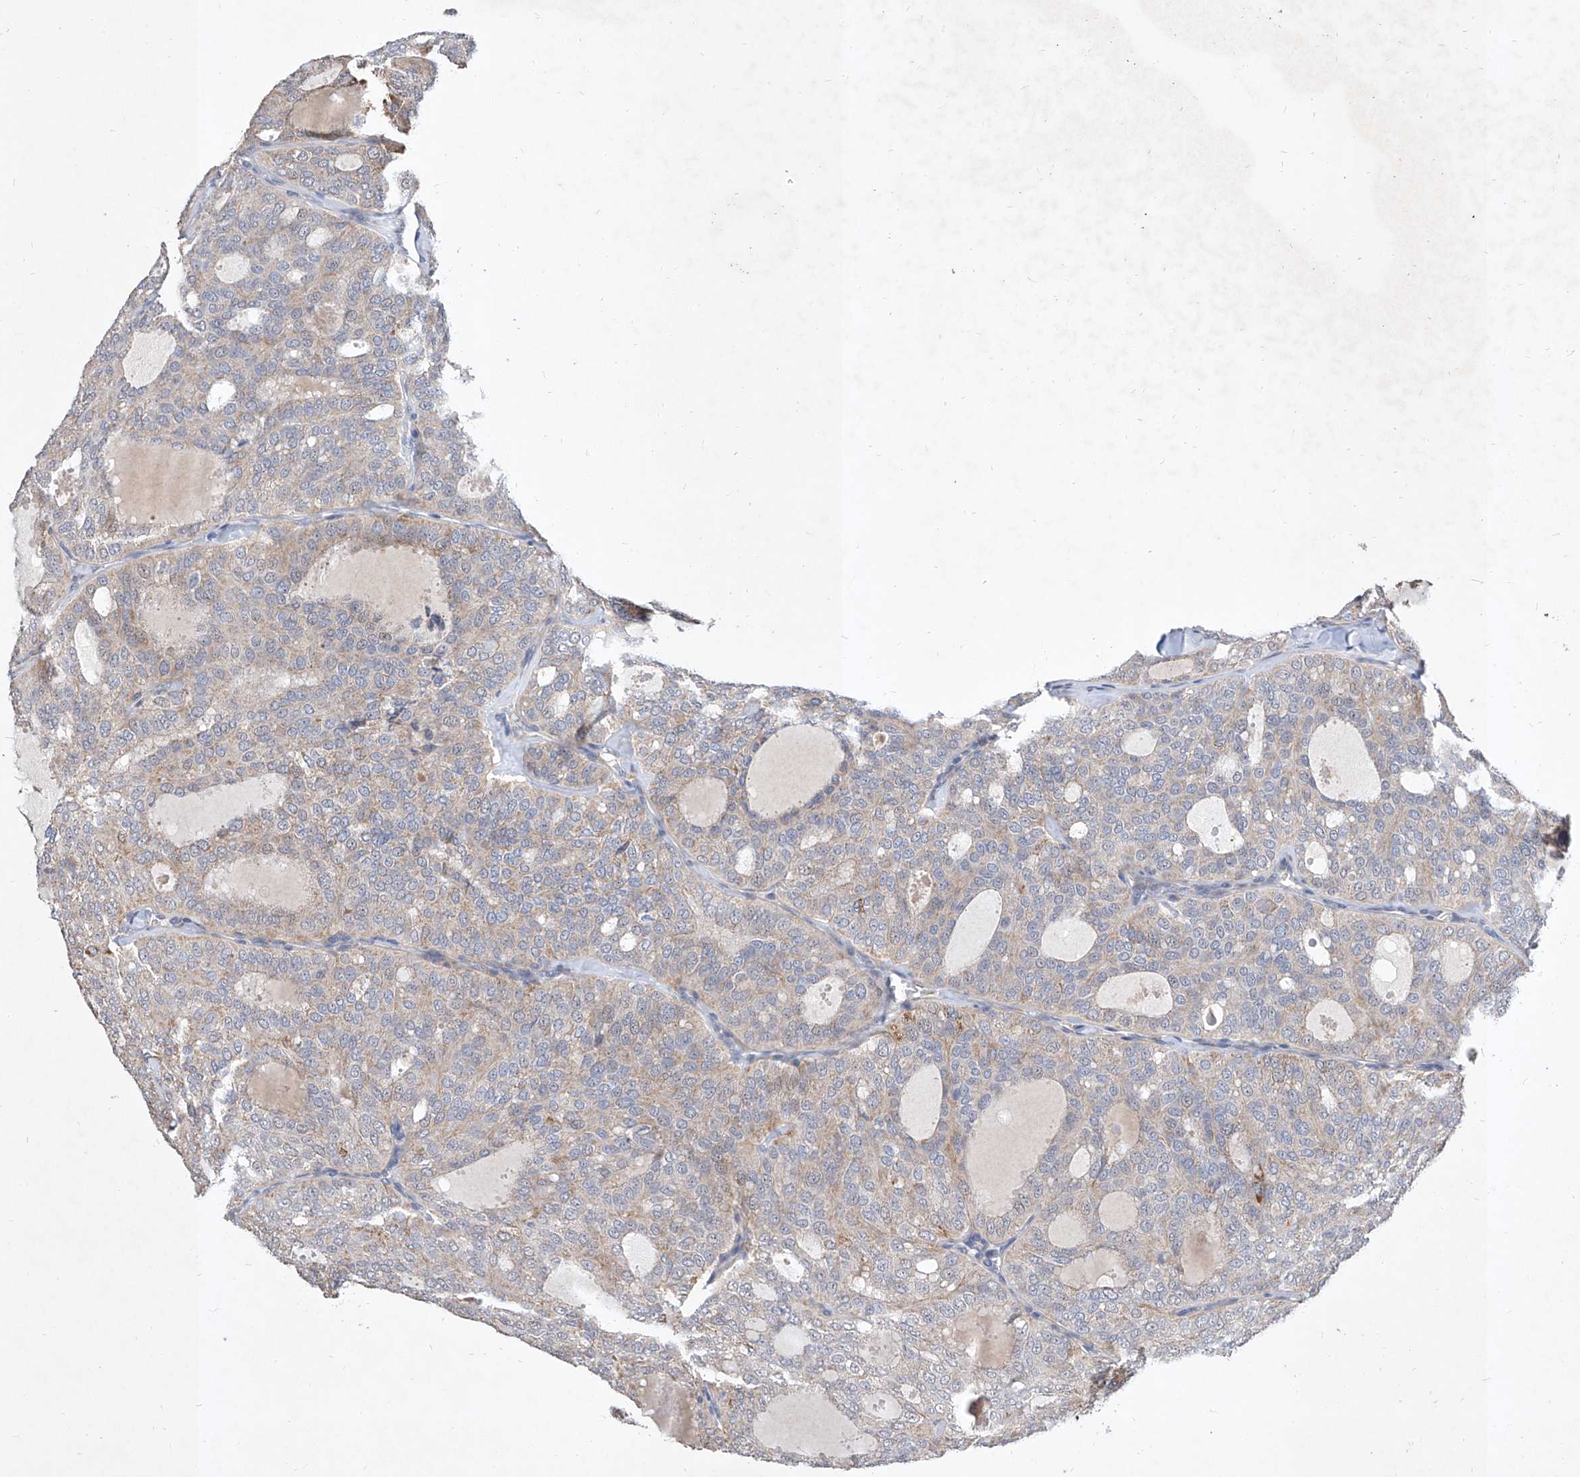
{"staining": {"intensity": "weak", "quantity": "<25%", "location": "cytoplasmic/membranous"}, "tissue": "thyroid cancer", "cell_type": "Tumor cells", "image_type": "cancer", "snomed": [{"axis": "morphology", "description": "Follicular adenoma carcinoma, NOS"}, {"axis": "topography", "description": "Thyroid gland"}], "caption": "Thyroid cancer (follicular adenoma carcinoma) was stained to show a protein in brown. There is no significant positivity in tumor cells. (IHC, brightfield microscopy, high magnification).", "gene": "MFSD4B", "patient": {"sex": "male", "age": 75}}